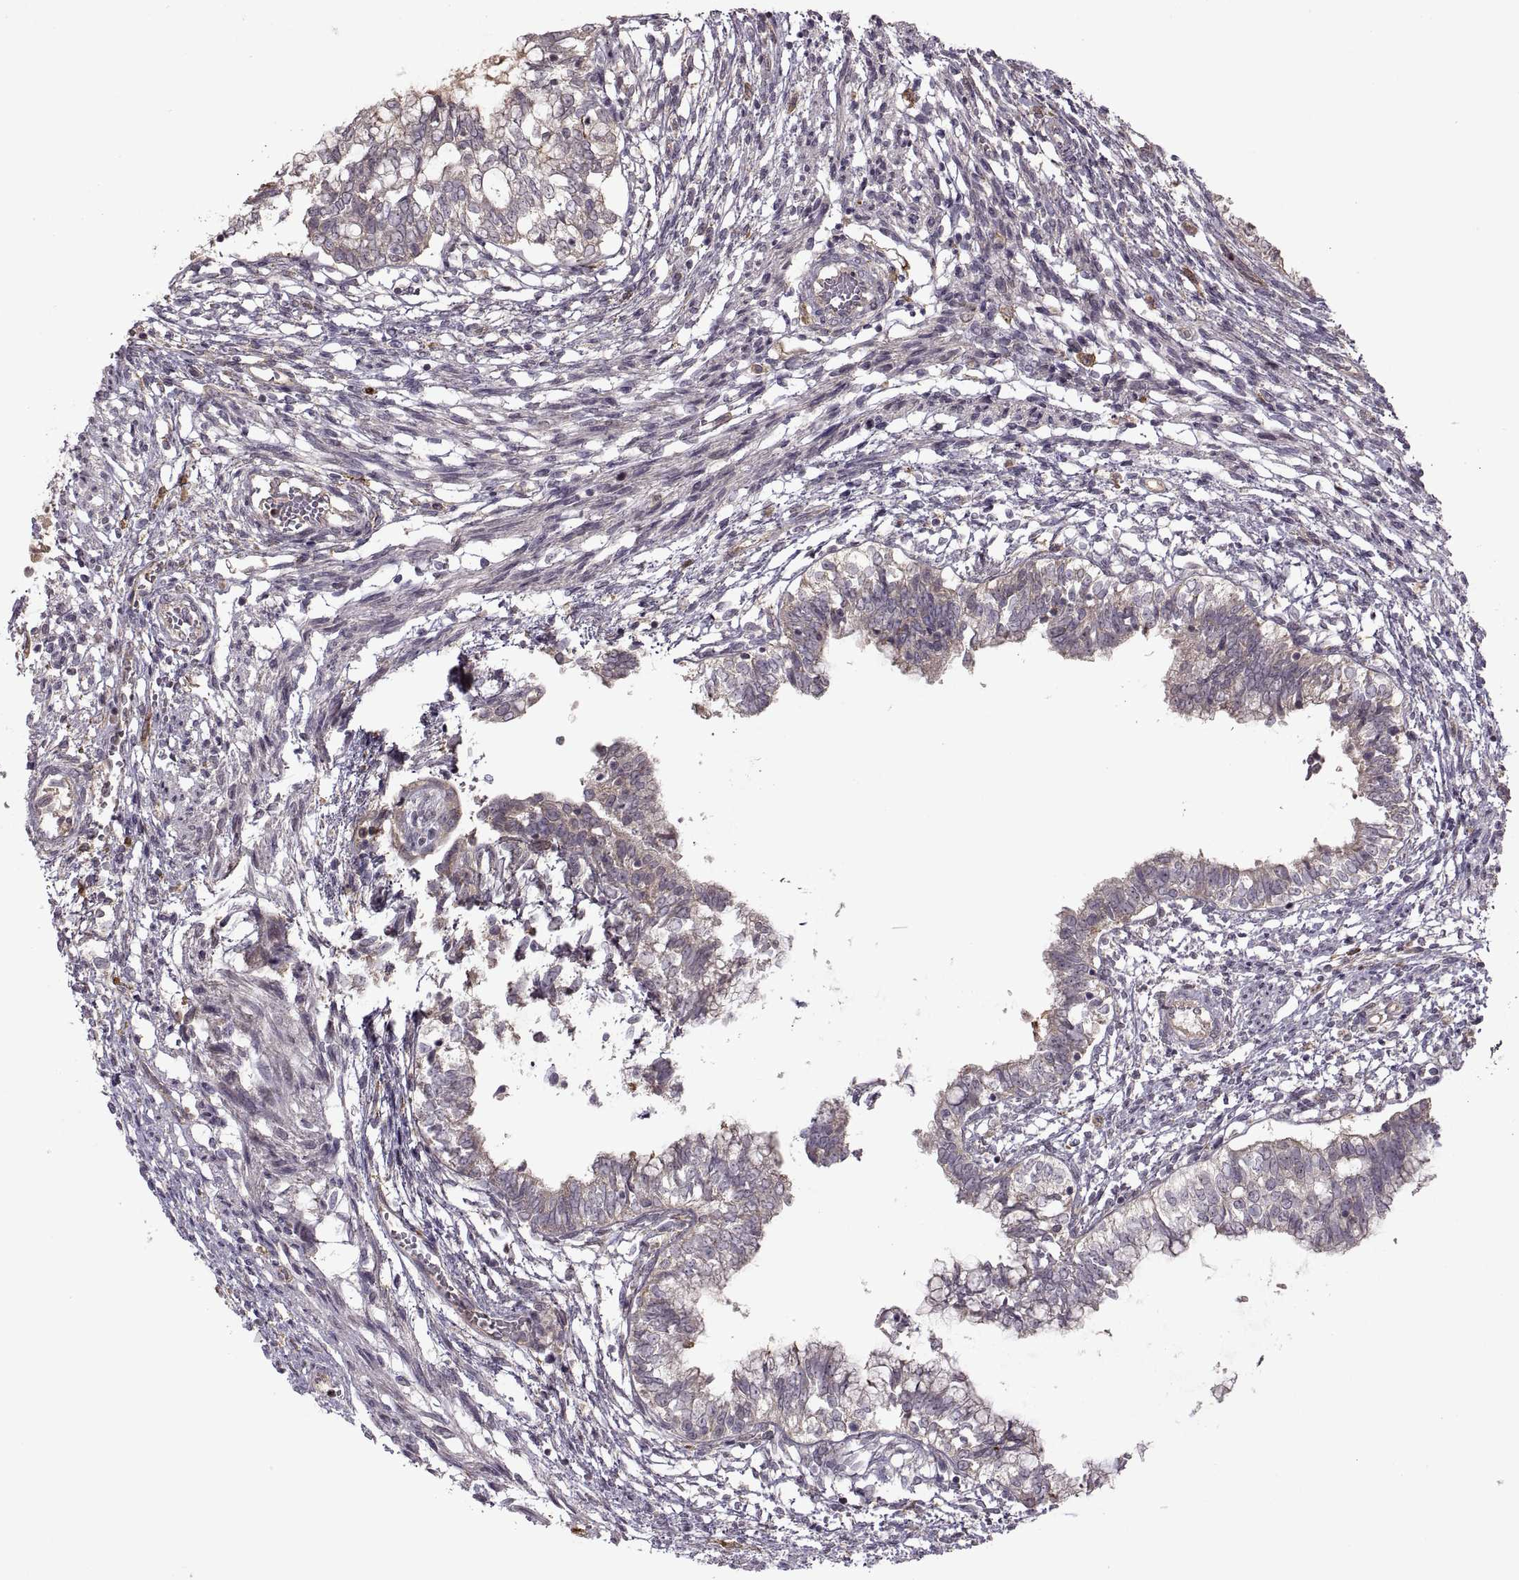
{"staining": {"intensity": "negative", "quantity": "none", "location": "none"}, "tissue": "testis cancer", "cell_type": "Tumor cells", "image_type": "cancer", "snomed": [{"axis": "morphology", "description": "Carcinoma, Embryonal, NOS"}, {"axis": "topography", "description": "Testis"}], "caption": "Immunohistochemistry (IHC) histopathology image of human testis cancer stained for a protein (brown), which exhibits no staining in tumor cells. The staining is performed using DAB (3,3'-diaminobenzidine) brown chromogen with nuclei counter-stained in using hematoxylin.", "gene": "PIERCE1", "patient": {"sex": "male", "age": 37}}